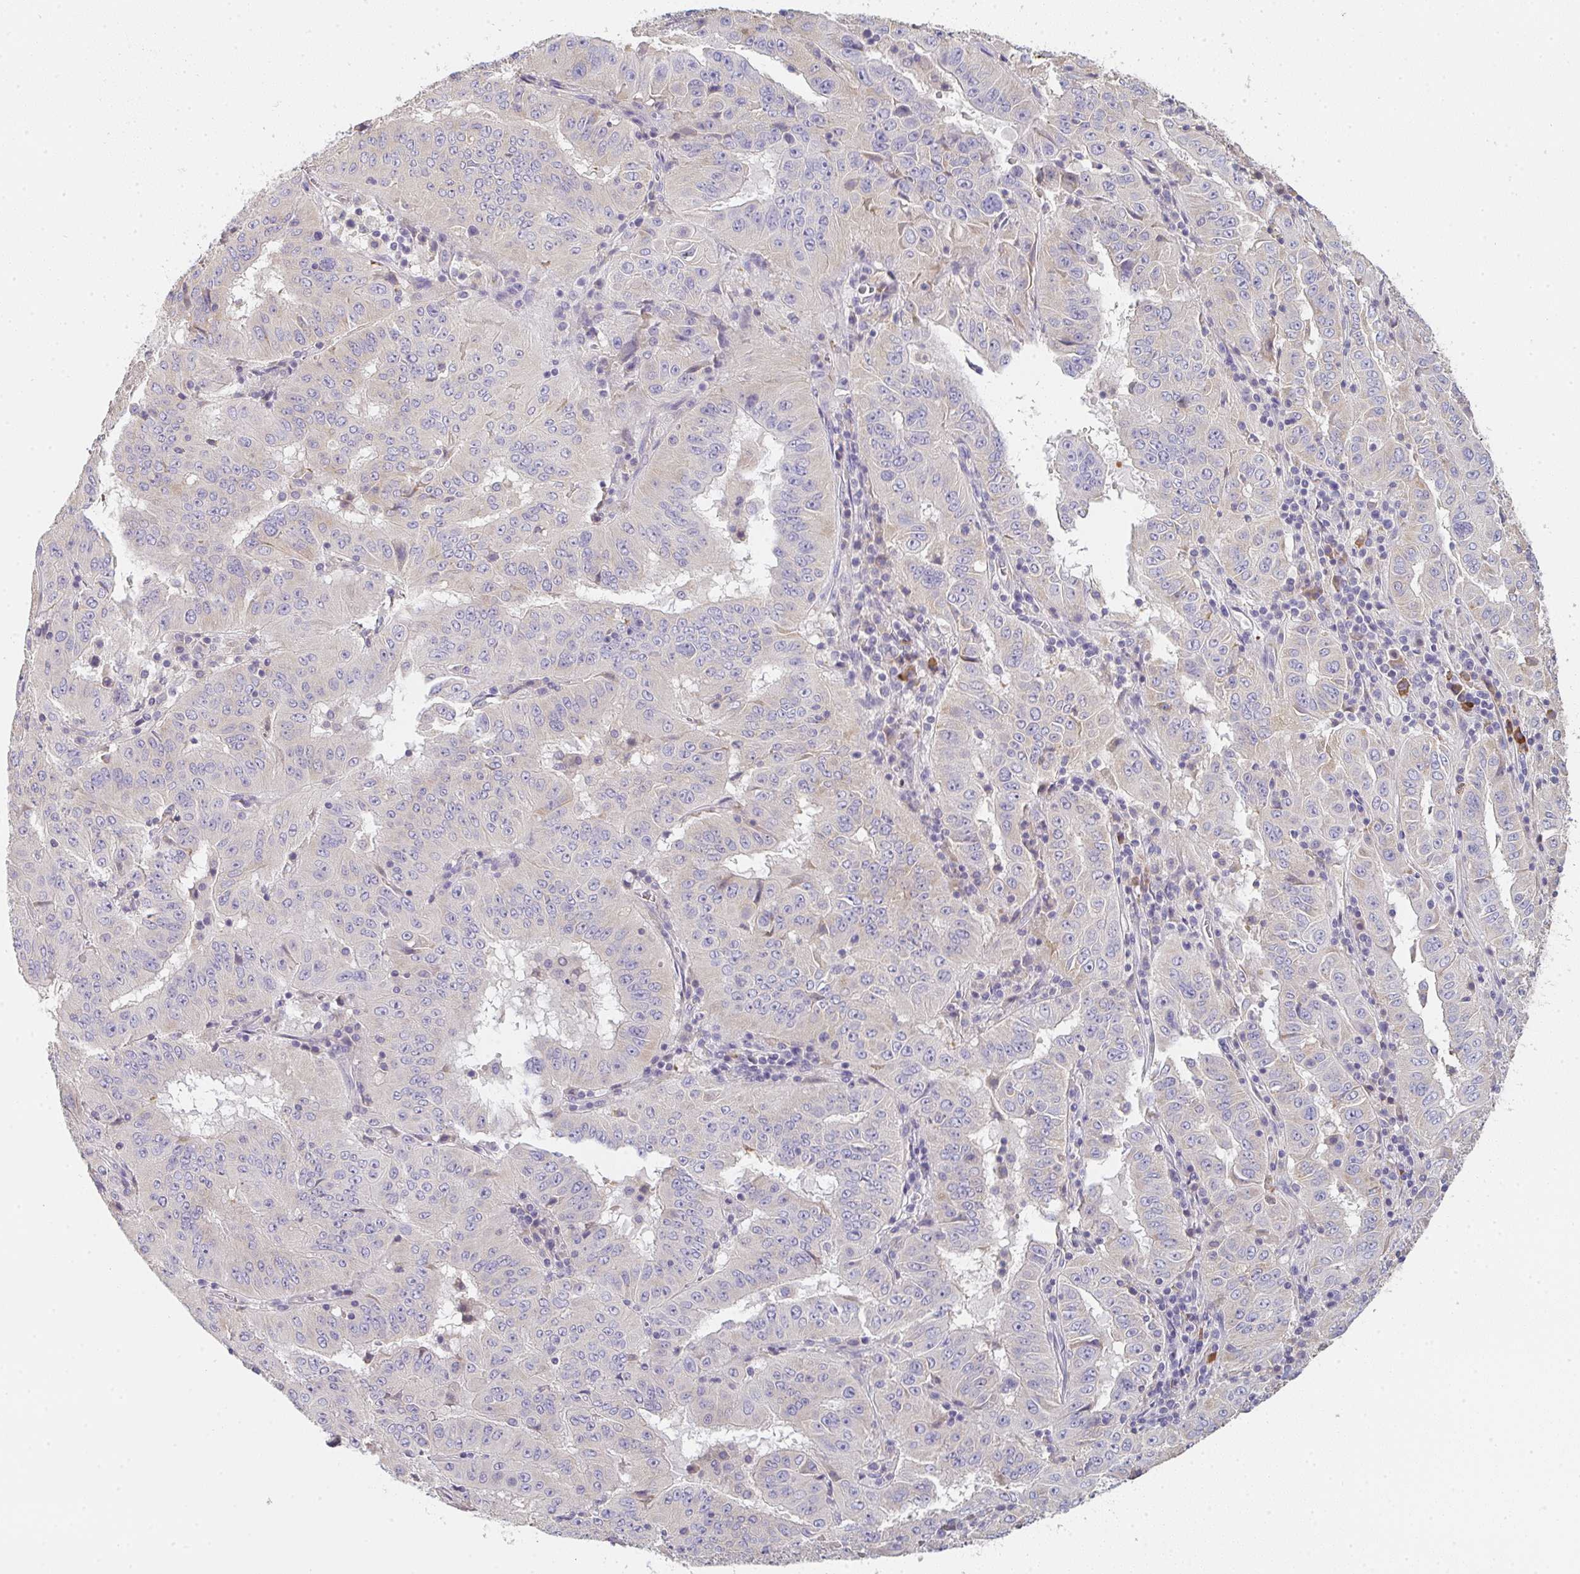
{"staining": {"intensity": "negative", "quantity": "none", "location": "none"}, "tissue": "pancreatic cancer", "cell_type": "Tumor cells", "image_type": "cancer", "snomed": [{"axis": "morphology", "description": "Adenocarcinoma, NOS"}, {"axis": "topography", "description": "Pancreas"}], "caption": "The image displays no significant expression in tumor cells of pancreatic cancer. (DAB (3,3'-diaminobenzidine) immunohistochemistry (IHC), high magnification).", "gene": "ZNF215", "patient": {"sex": "male", "age": 63}}